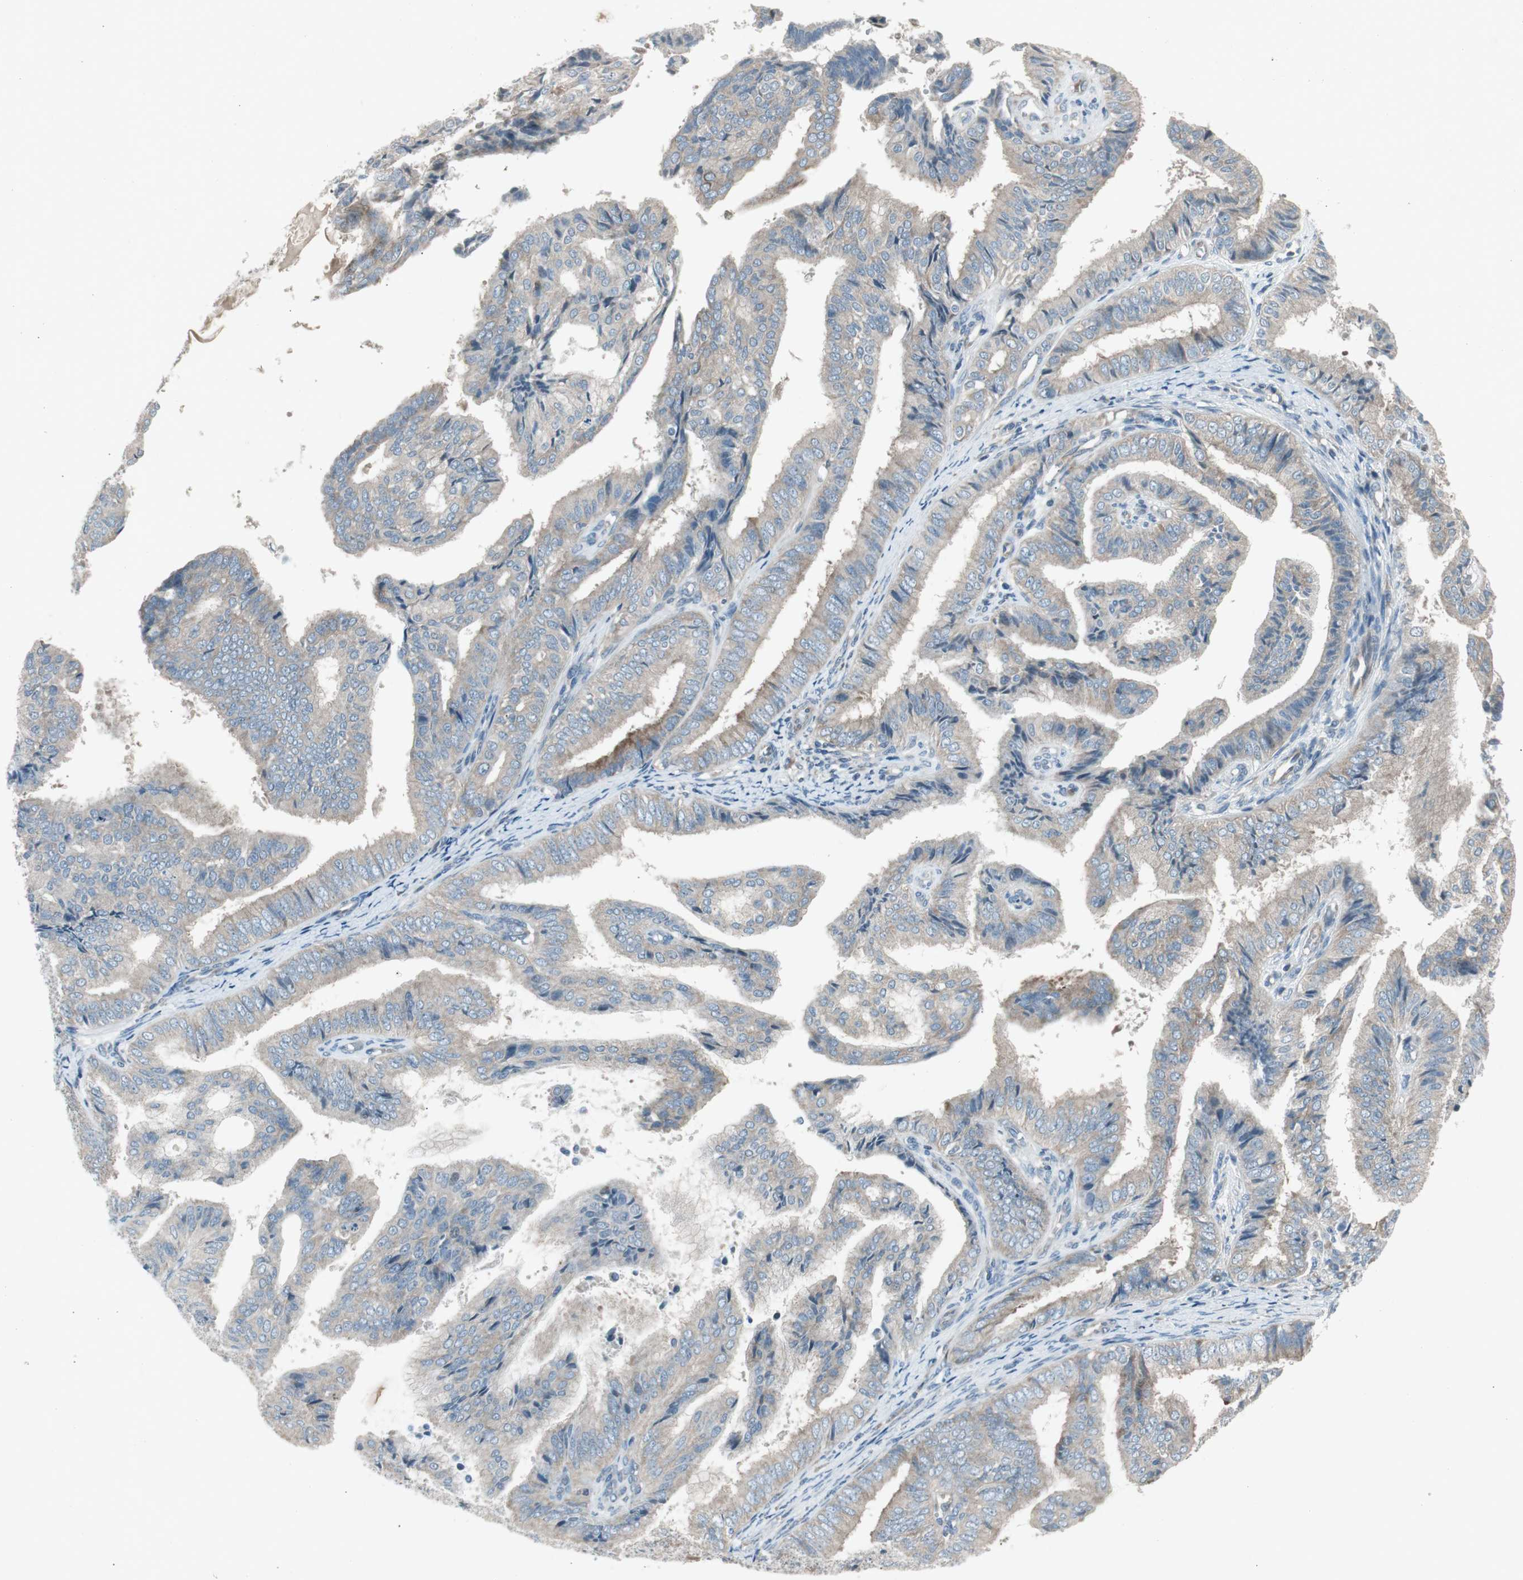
{"staining": {"intensity": "weak", "quantity": ">75%", "location": "cytoplasmic/membranous"}, "tissue": "endometrial cancer", "cell_type": "Tumor cells", "image_type": "cancer", "snomed": [{"axis": "morphology", "description": "Adenocarcinoma, NOS"}, {"axis": "topography", "description": "Endometrium"}], "caption": "About >75% of tumor cells in human adenocarcinoma (endometrial) reveal weak cytoplasmic/membranous protein staining as visualized by brown immunohistochemical staining.", "gene": "PANK2", "patient": {"sex": "female", "age": 58}}